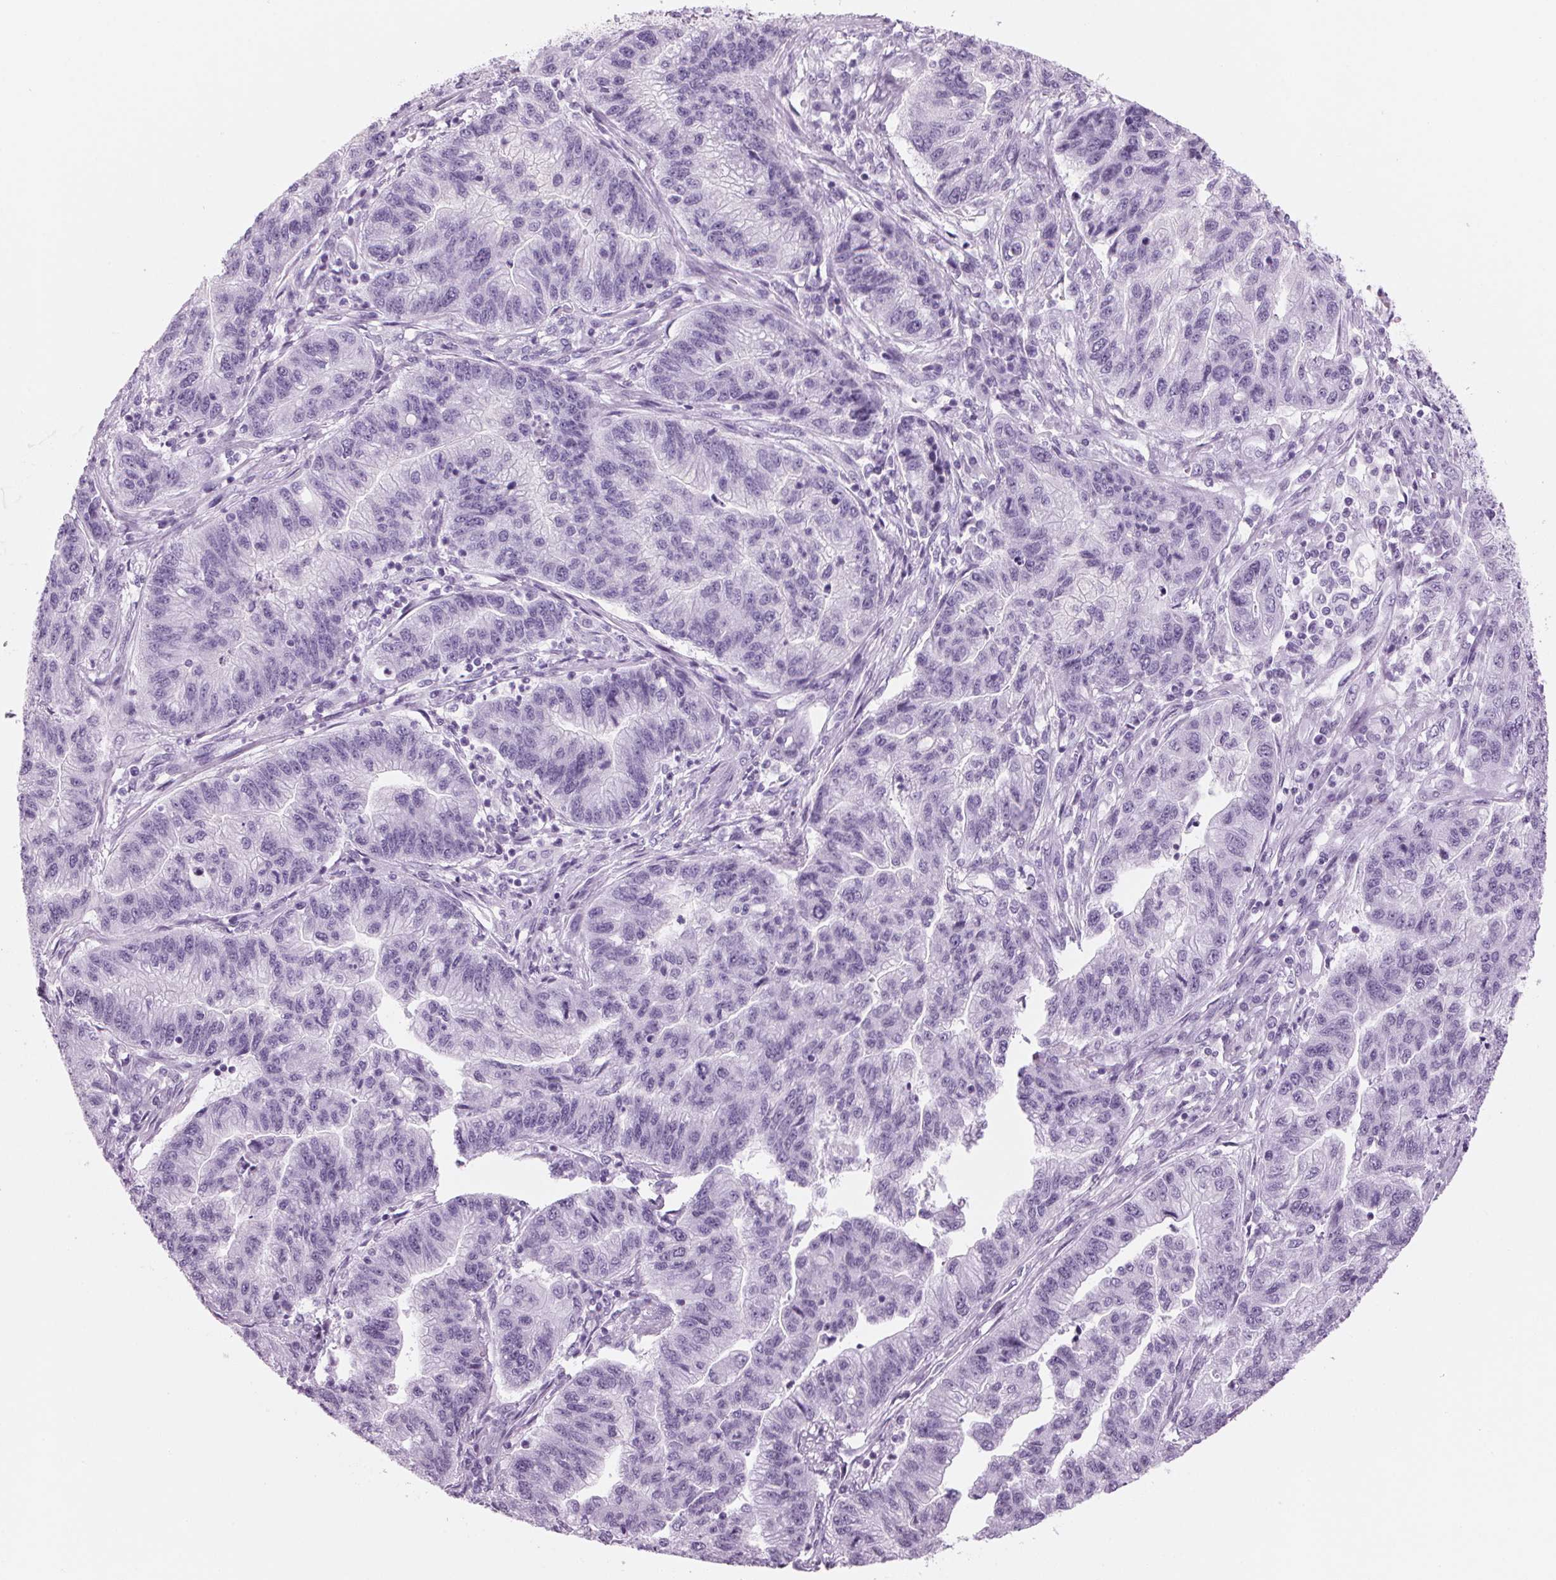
{"staining": {"intensity": "negative", "quantity": "none", "location": "none"}, "tissue": "stomach cancer", "cell_type": "Tumor cells", "image_type": "cancer", "snomed": [{"axis": "morphology", "description": "Adenocarcinoma, NOS"}, {"axis": "topography", "description": "Stomach"}], "caption": "This is an immunohistochemistry (IHC) histopathology image of stomach cancer (adenocarcinoma). There is no staining in tumor cells.", "gene": "ADAM20", "patient": {"sex": "male", "age": 83}}